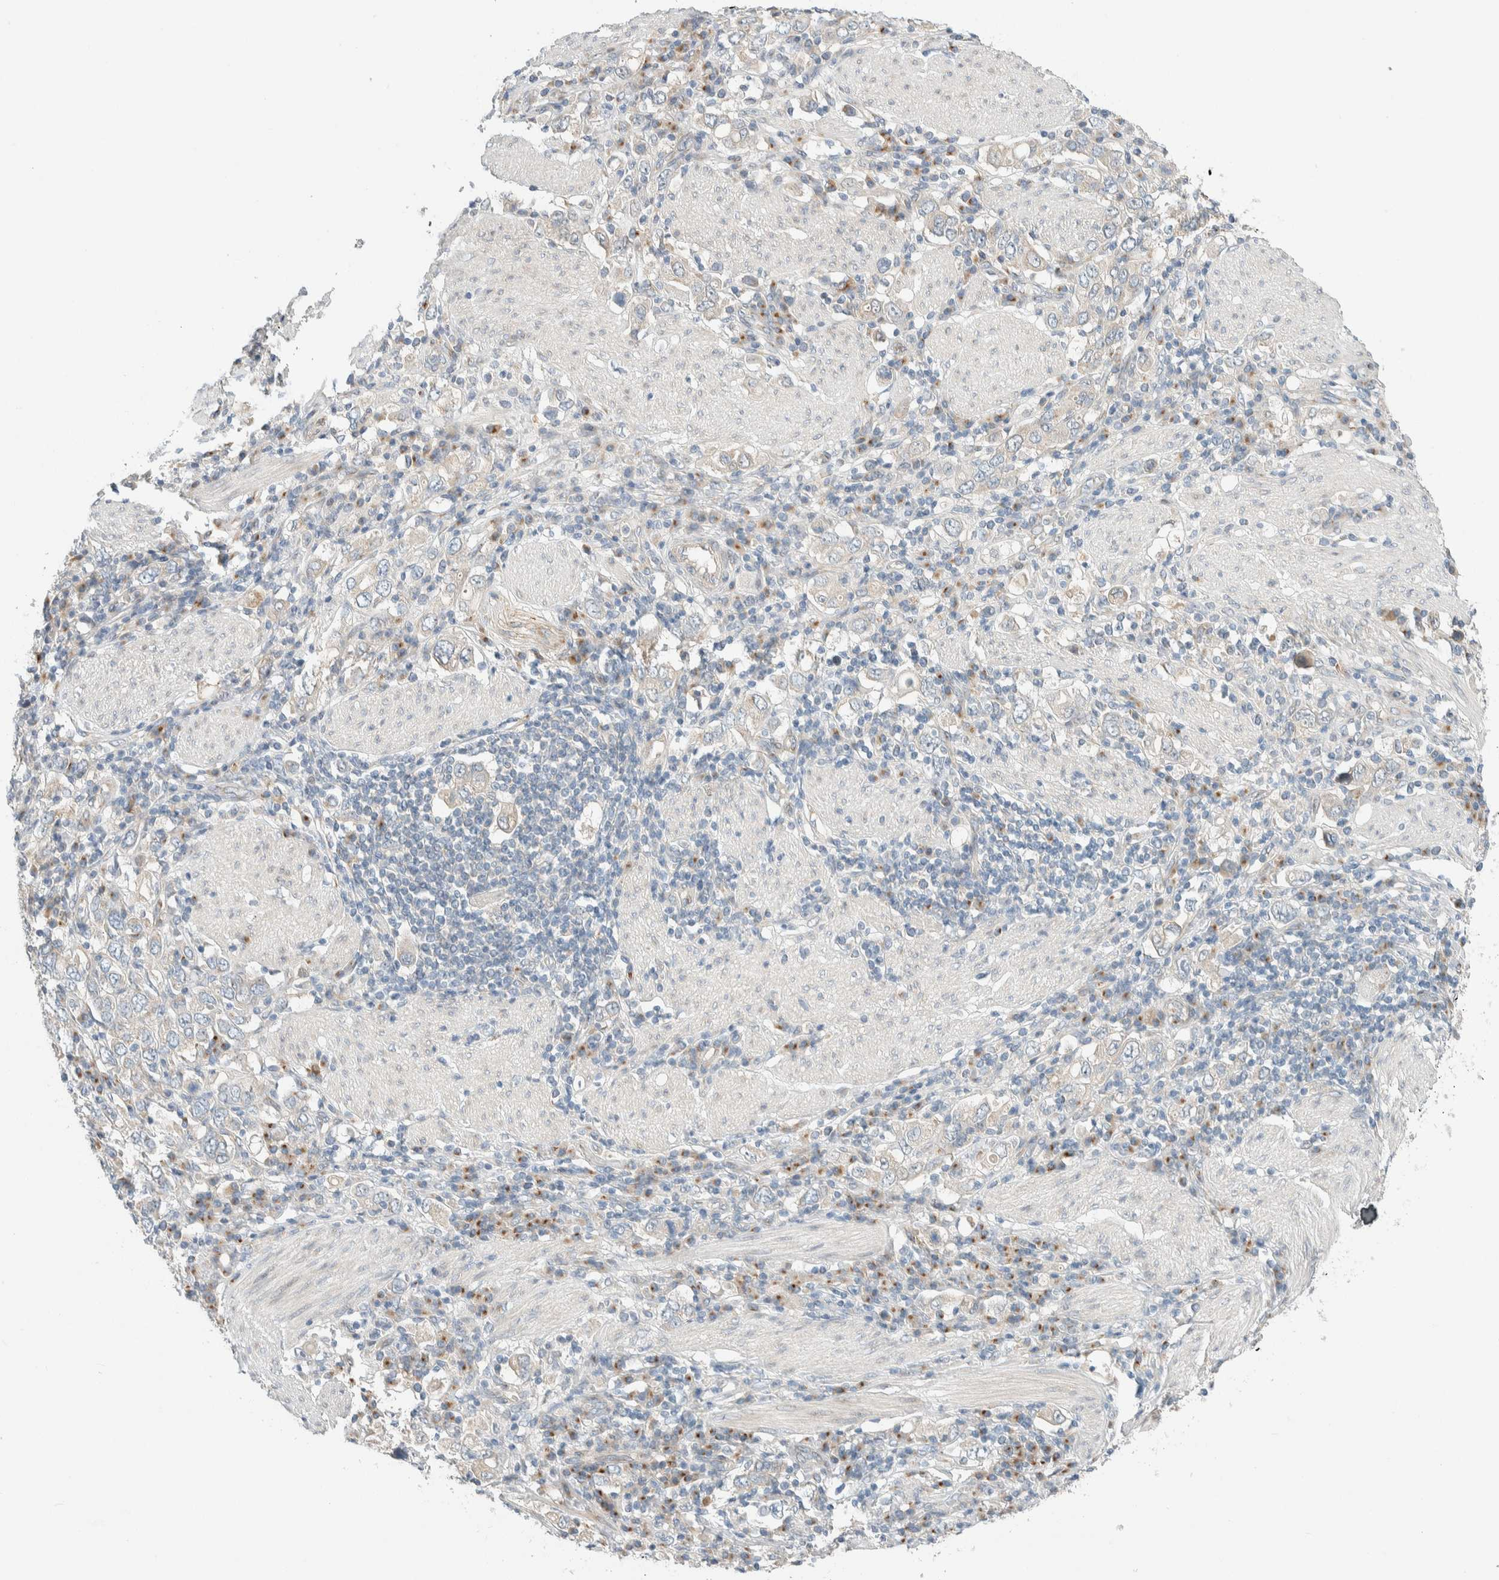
{"staining": {"intensity": "negative", "quantity": "none", "location": "none"}, "tissue": "stomach cancer", "cell_type": "Tumor cells", "image_type": "cancer", "snomed": [{"axis": "morphology", "description": "Adenocarcinoma, NOS"}, {"axis": "topography", "description": "Stomach, upper"}], "caption": "Stomach cancer (adenocarcinoma) was stained to show a protein in brown. There is no significant positivity in tumor cells.", "gene": "TMEM184B", "patient": {"sex": "male", "age": 62}}